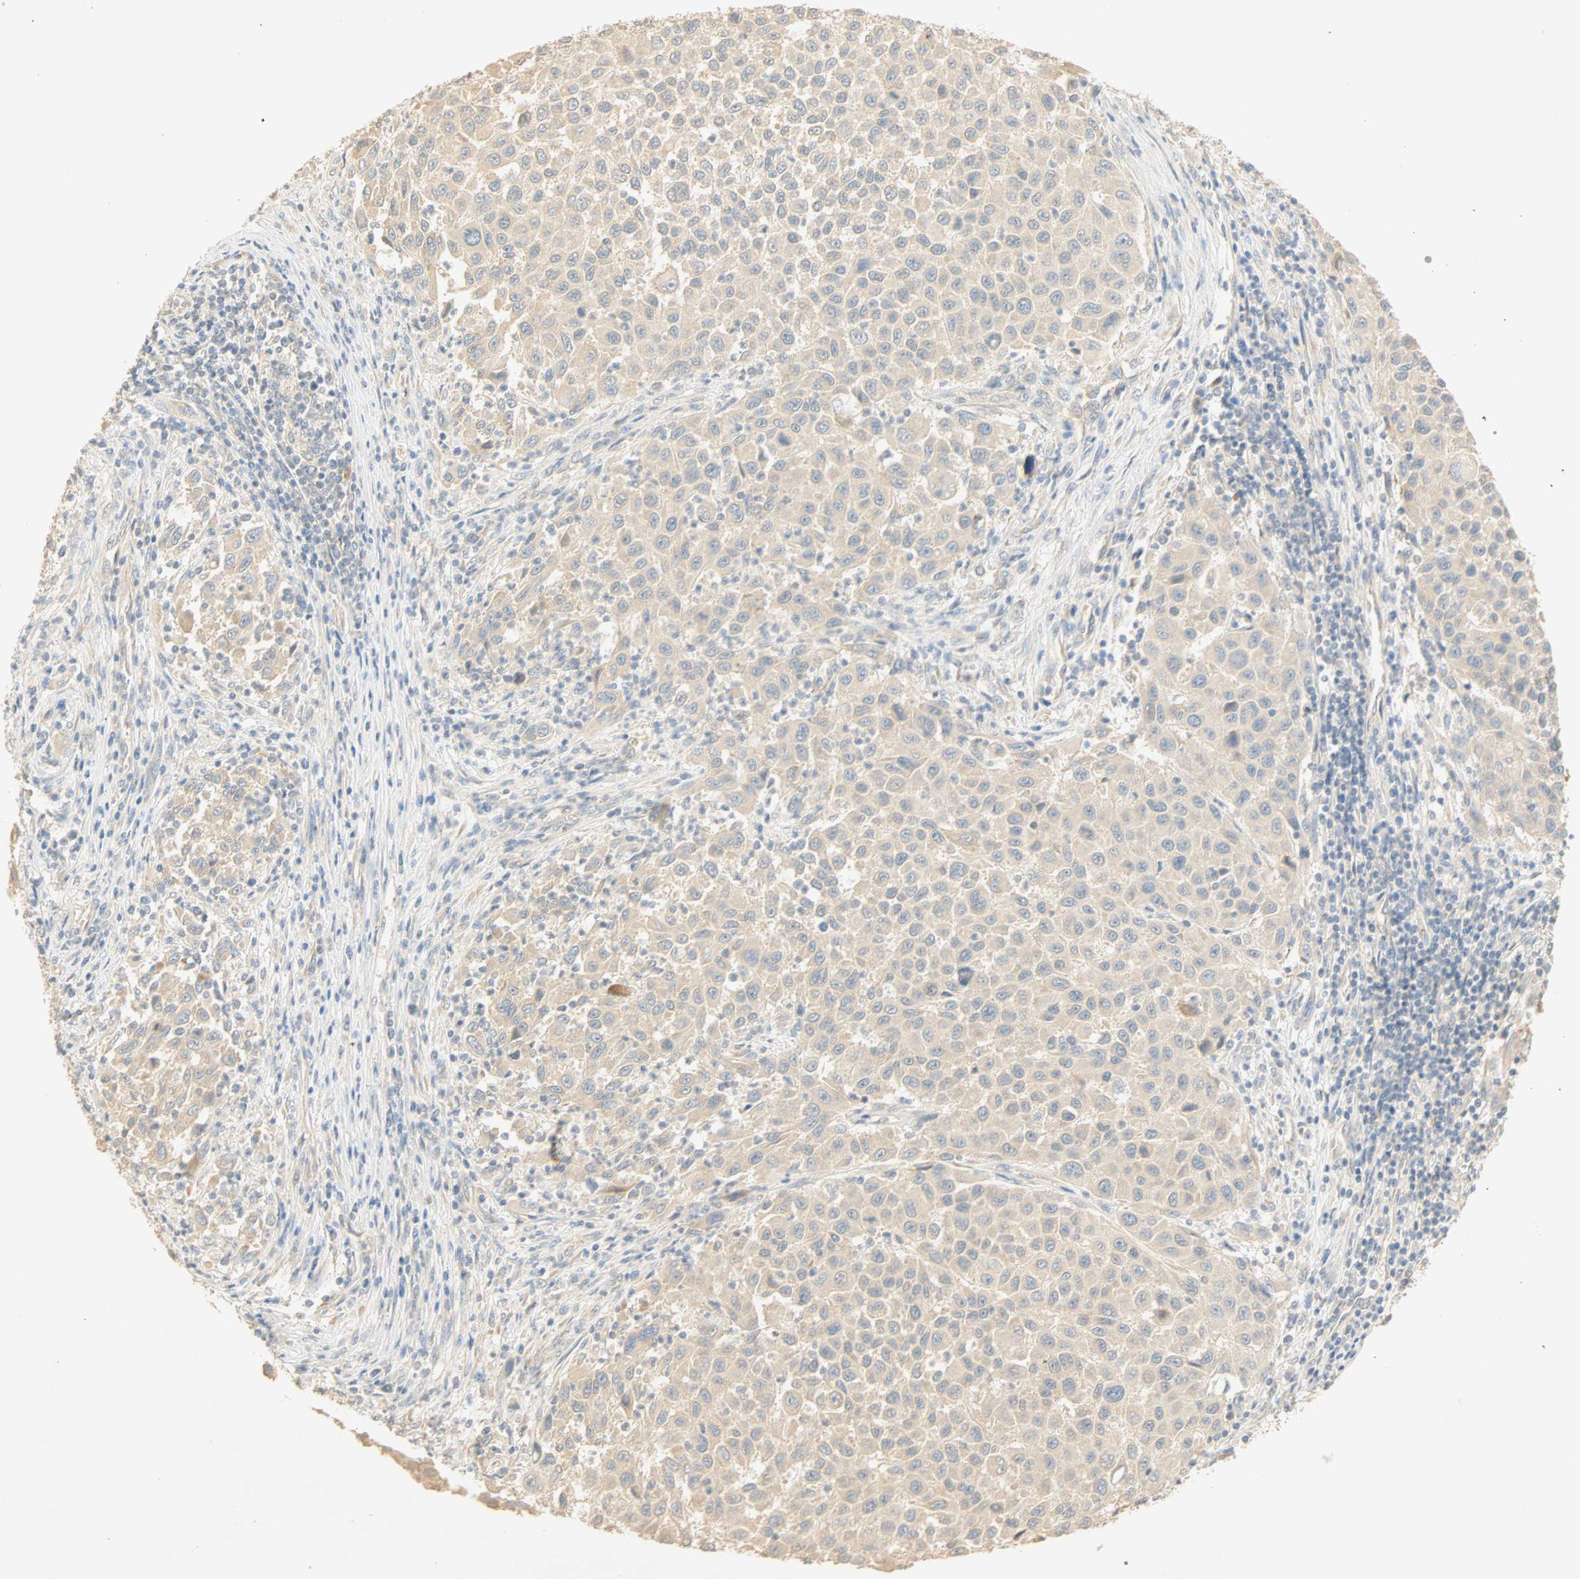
{"staining": {"intensity": "weak", "quantity": "25%-75%", "location": "cytoplasmic/membranous"}, "tissue": "melanoma", "cell_type": "Tumor cells", "image_type": "cancer", "snomed": [{"axis": "morphology", "description": "Malignant melanoma, Metastatic site"}, {"axis": "topography", "description": "Lymph node"}], "caption": "Weak cytoplasmic/membranous staining is identified in about 25%-75% of tumor cells in malignant melanoma (metastatic site).", "gene": "SELENBP1", "patient": {"sex": "male", "age": 61}}